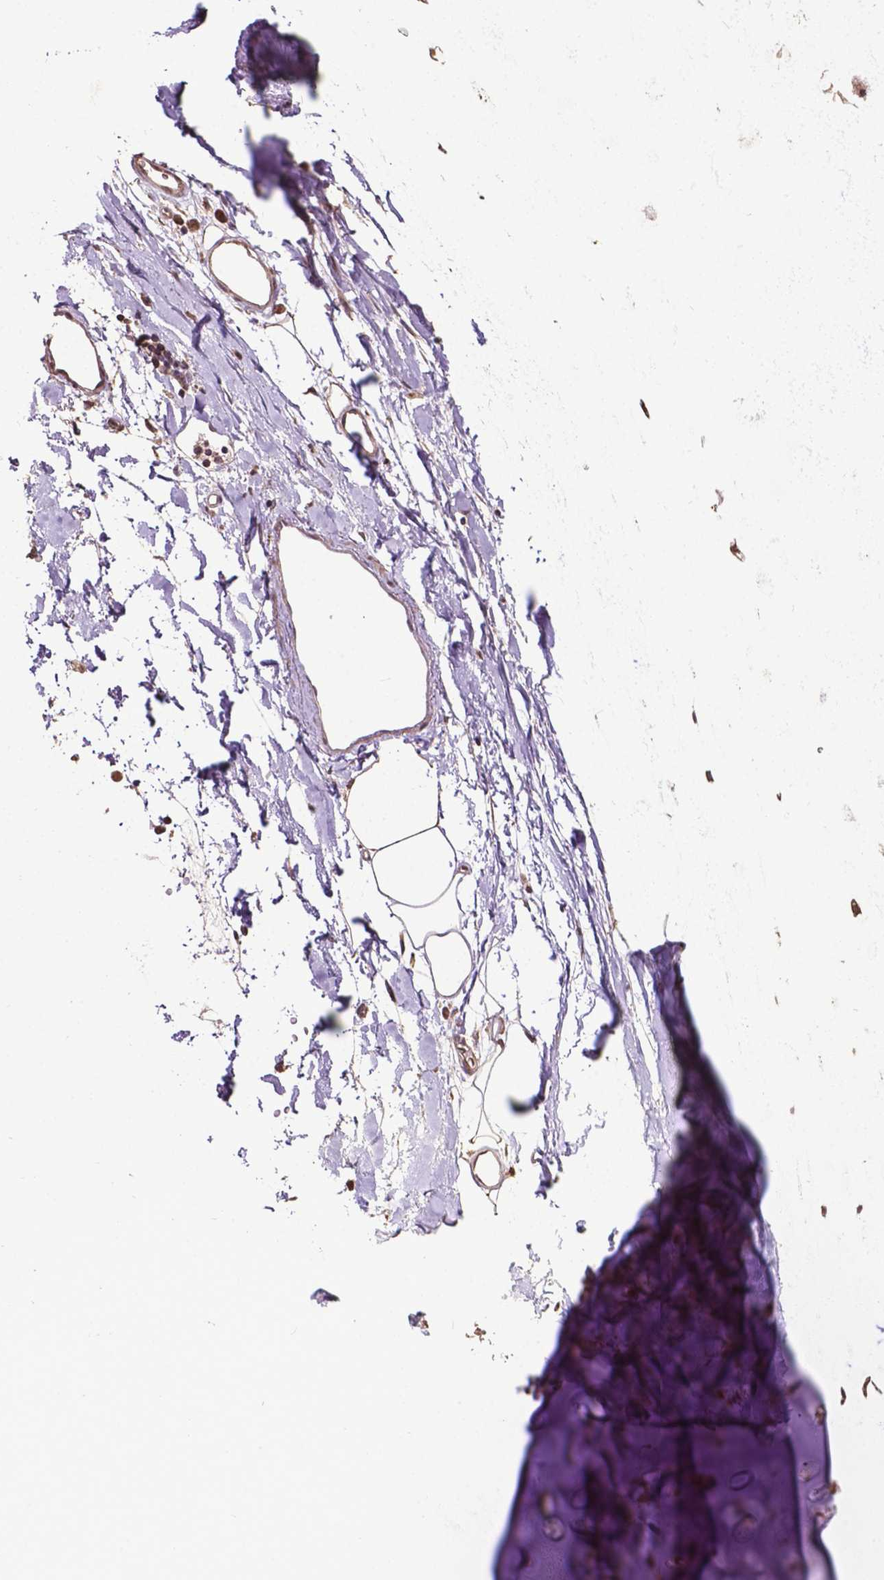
{"staining": {"intensity": "weak", "quantity": ">75%", "location": "cytoplasmic/membranous"}, "tissue": "adipose tissue", "cell_type": "Adipocytes", "image_type": "normal", "snomed": [{"axis": "morphology", "description": "Normal tissue, NOS"}, {"axis": "topography", "description": "Cartilage tissue"}, {"axis": "topography", "description": "Bronchus"}], "caption": "A micrograph of human adipose tissue stained for a protein reveals weak cytoplasmic/membranous brown staining in adipocytes. (DAB IHC with brightfield microscopy, high magnification).", "gene": "GLRA2", "patient": {"sex": "male", "age": 58}}